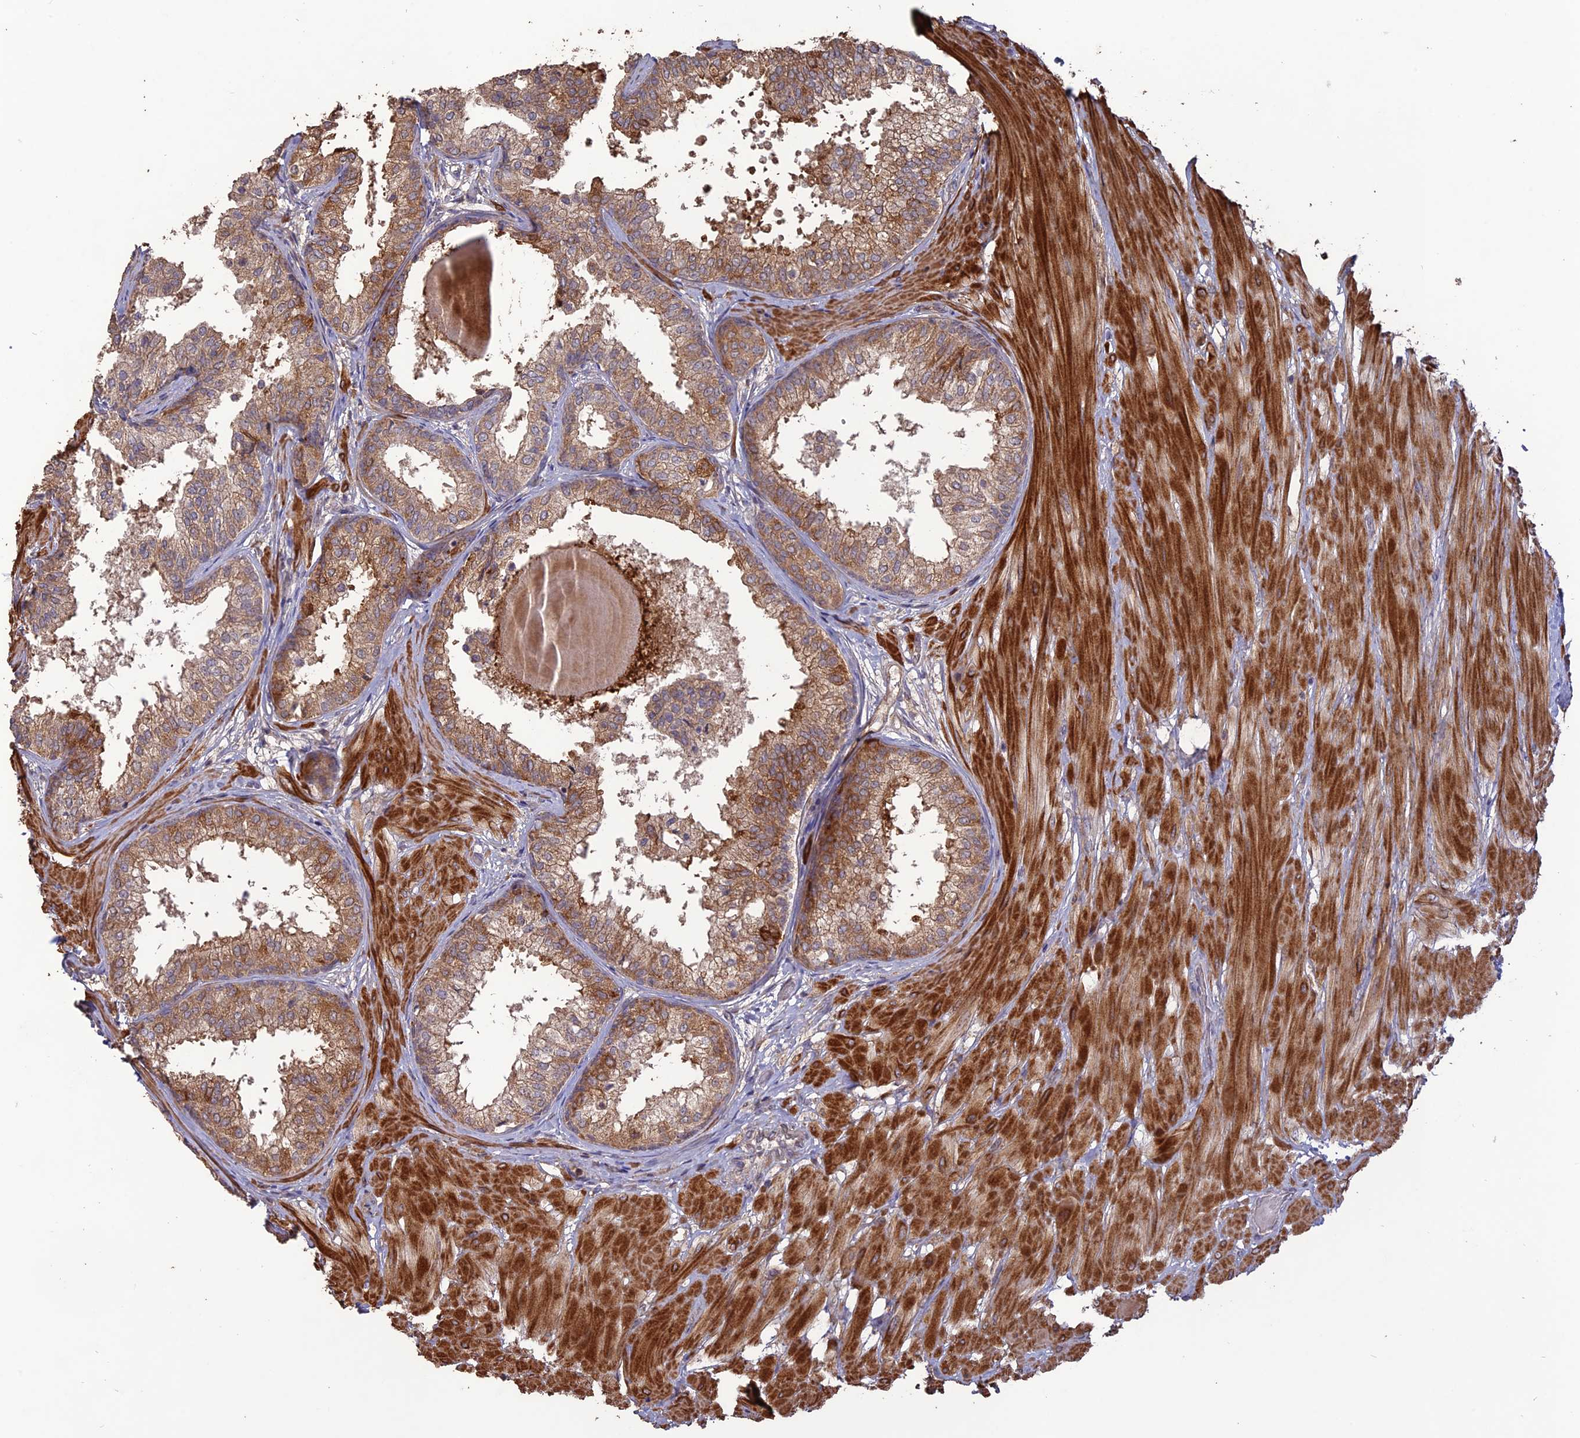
{"staining": {"intensity": "moderate", "quantity": ">75%", "location": "cytoplasmic/membranous"}, "tissue": "prostate", "cell_type": "Glandular cells", "image_type": "normal", "snomed": [{"axis": "morphology", "description": "Normal tissue, NOS"}, {"axis": "topography", "description": "Prostate"}], "caption": "This is an image of immunohistochemistry (IHC) staining of benign prostate, which shows moderate expression in the cytoplasmic/membranous of glandular cells.", "gene": "LAYN", "patient": {"sex": "male", "age": 48}}